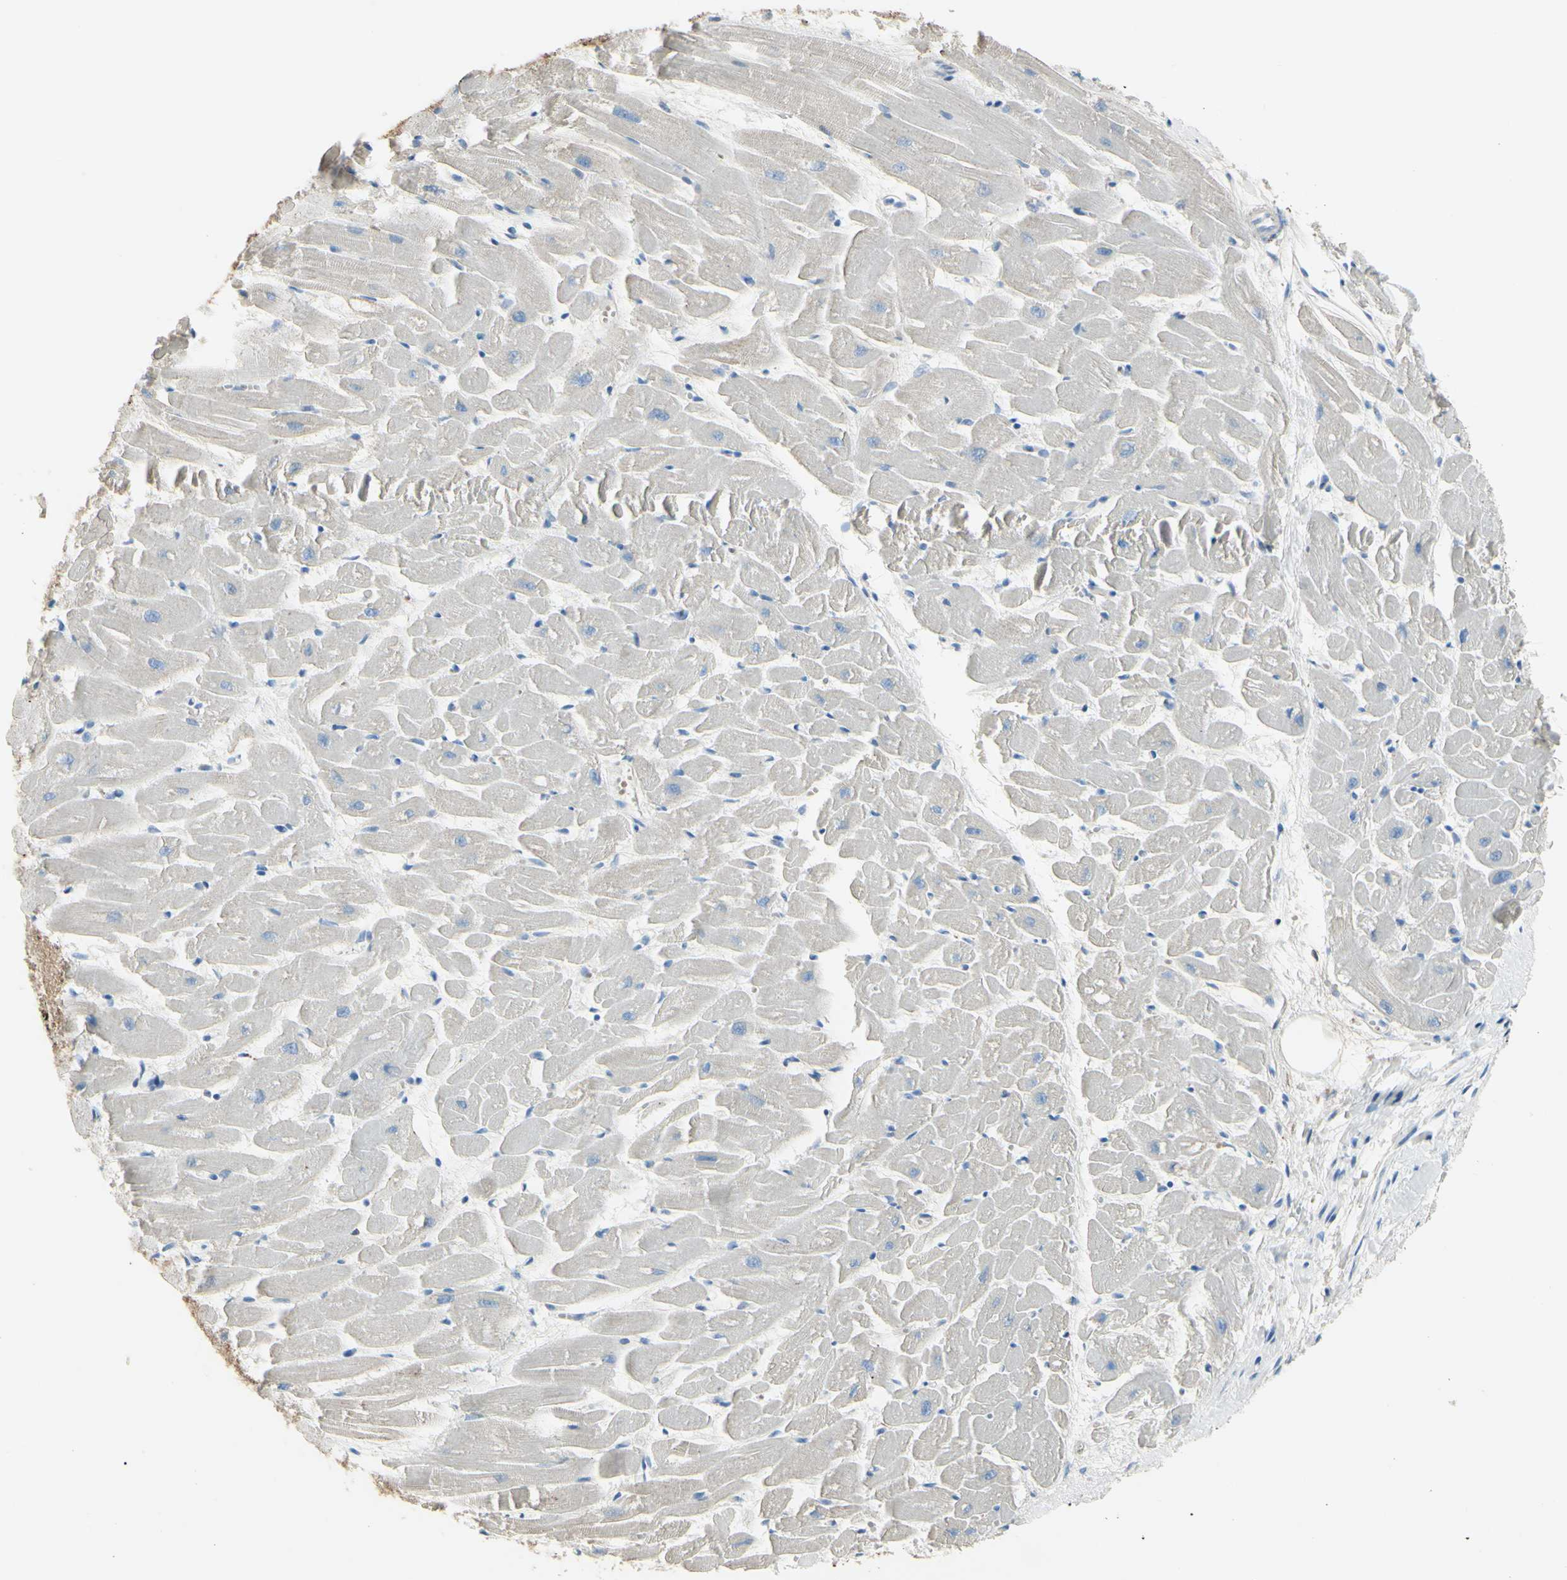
{"staining": {"intensity": "negative", "quantity": "none", "location": "none"}, "tissue": "heart muscle", "cell_type": "Cardiomyocytes", "image_type": "normal", "snomed": [{"axis": "morphology", "description": "Normal tissue, NOS"}, {"axis": "topography", "description": "Heart"}], "caption": "DAB (3,3'-diaminobenzidine) immunohistochemical staining of unremarkable human heart muscle exhibits no significant expression in cardiomyocytes.", "gene": "NCBP2L", "patient": {"sex": "female", "age": 19}}